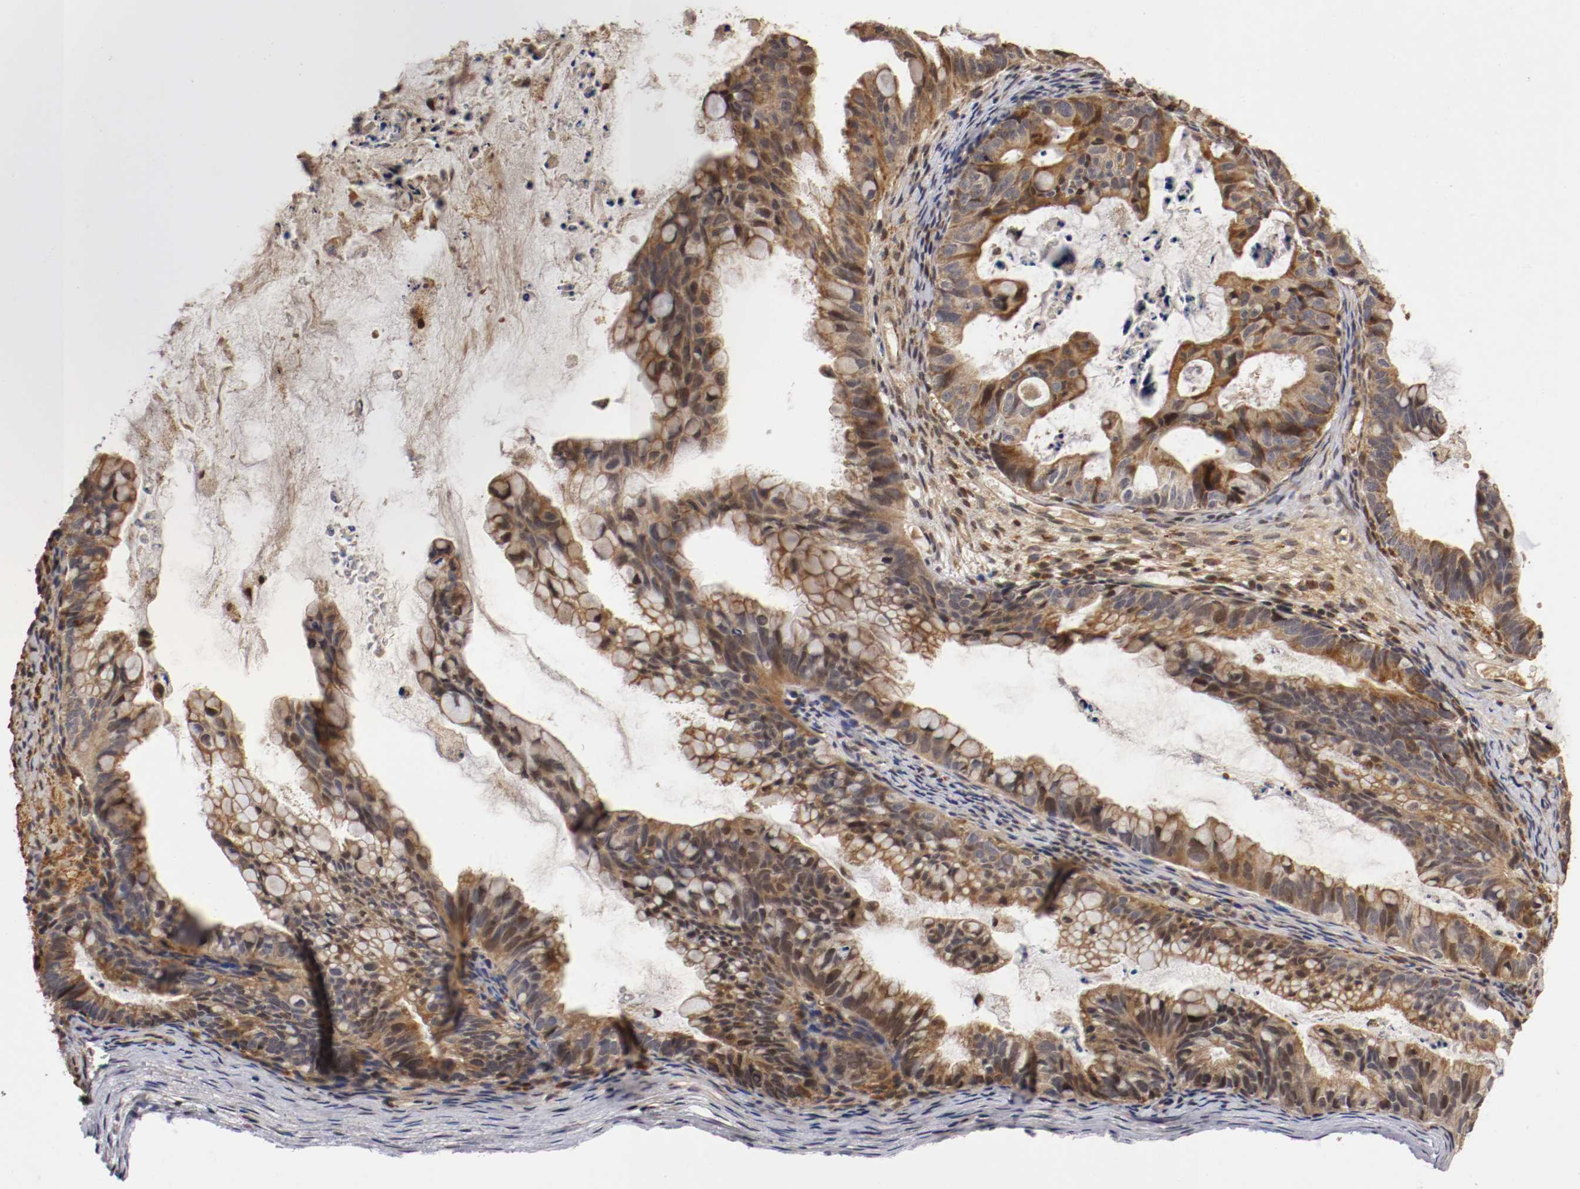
{"staining": {"intensity": "moderate", "quantity": ">75%", "location": "cytoplasmic/membranous,nuclear"}, "tissue": "ovarian cancer", "cell_type": "Tumor cells", "image_type": "cancer", "snomed": [{"axis": "morphology", "description": "Cystadenocarcinoma, mucinous, NOS"}, {"axis": "topography", "description": "Ovary"}], "caption": "A medium amount of moderate cytoplasmic/membranous and nuclear expression is appreciated in about >75% of tumor cells in ovarian mucinous cystadenocarcinoma tissue. Nuclei are stained in blue.", "gene": "TNFRSF1B", "patient": {"sex": "female", "age": 36}}